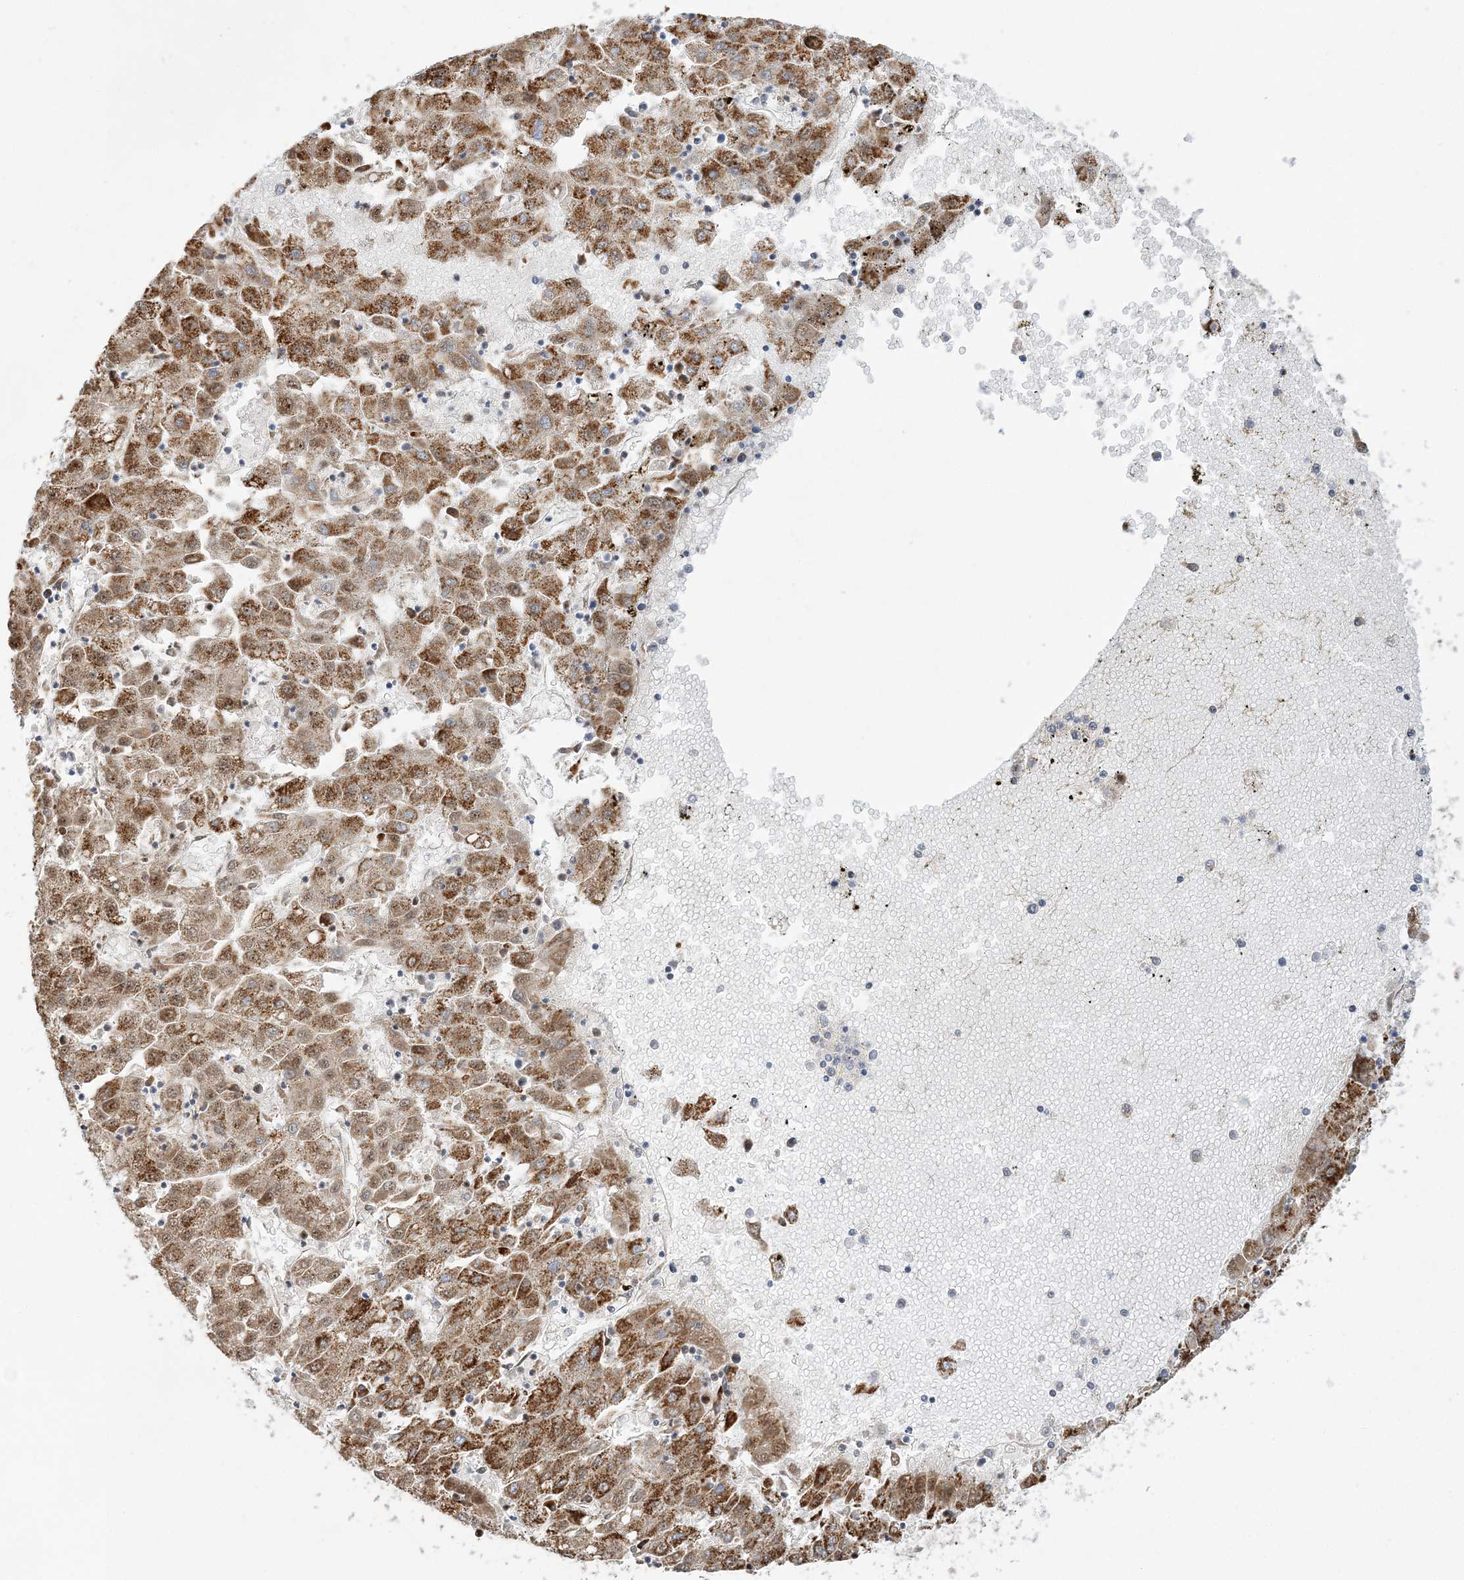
{"staining": {"intensity": "moderate", "quantity": ">75%", "location": "cytoplasmic/membranous"}, "tissue": "liver cancer", "cell_type": "Tumor cells", "image_type": "cancer", "snomed": [{"axis": "morphology", "description": "Carcinoma, Hepatocellular, NOS"}, {"axis": "topography", "description": "Liver"}], "caption": "There is medium levels of moderate cytoplasmic/membranous staining in tumor cells of liver hepatocellular carcinoma, as demonstrated by immunohistochemical staining (brown color).", "gene": "MMADHC", "patient": {"sex": "male", "age": 72}}